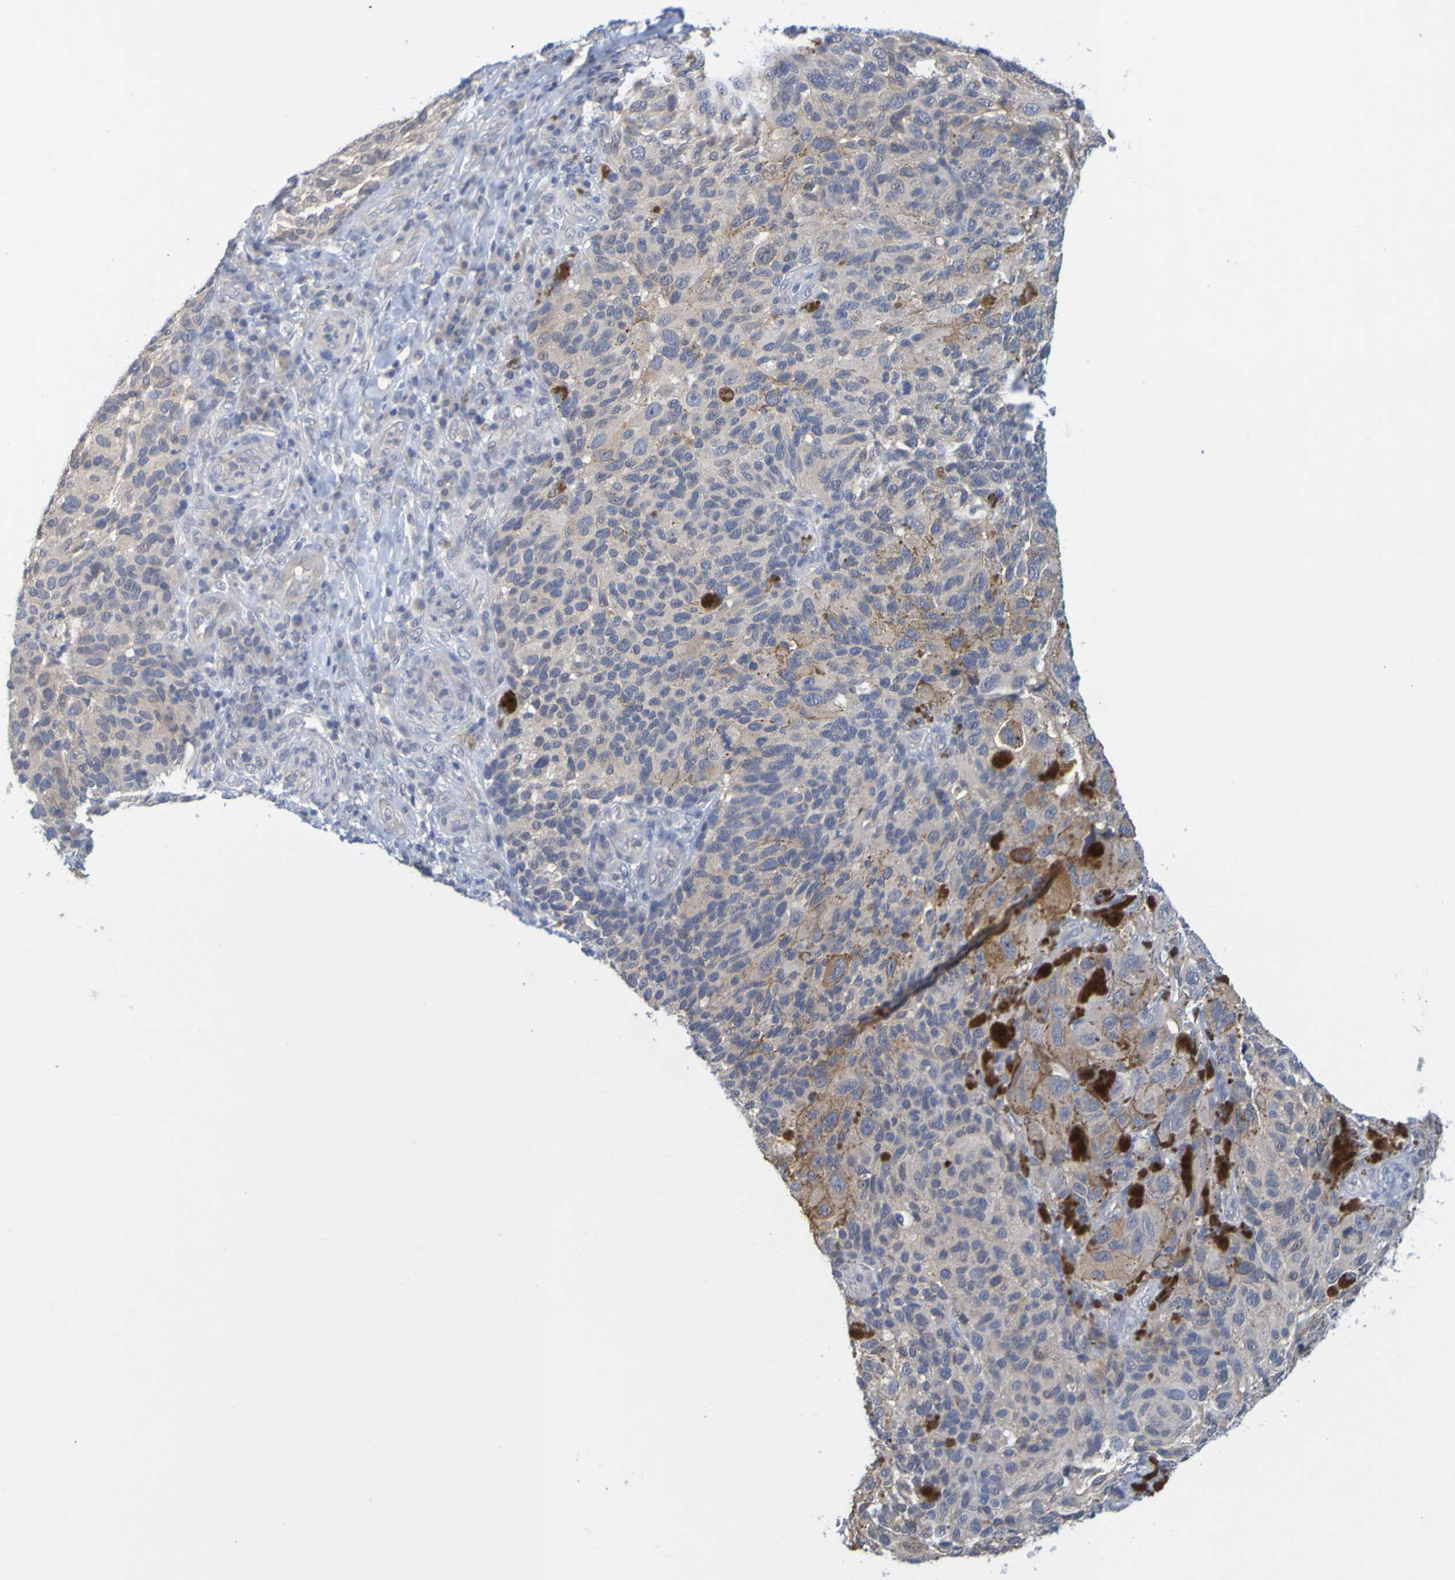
{"staining": {"intensity": "weak", "quantity": "<25%", "location": "cytoplasmic/membranous"}, "tissue": "melanoma", "cell_type": "Tumor cells", "image_type": "cancer", "snomed": [{"axis": "morphology", "description": "Malignant melanoma, NOS"}, {"axis": "topography", "description": "Skin"}], "caption": "Tumor cells show no significant expression in malignant melanoma. The staining is performed using DAB brown chromogen with nuclei counter-stained in using hematoxylin.", "gene": "ENDOU", "patient": {"sex": "female", "age": 73}}